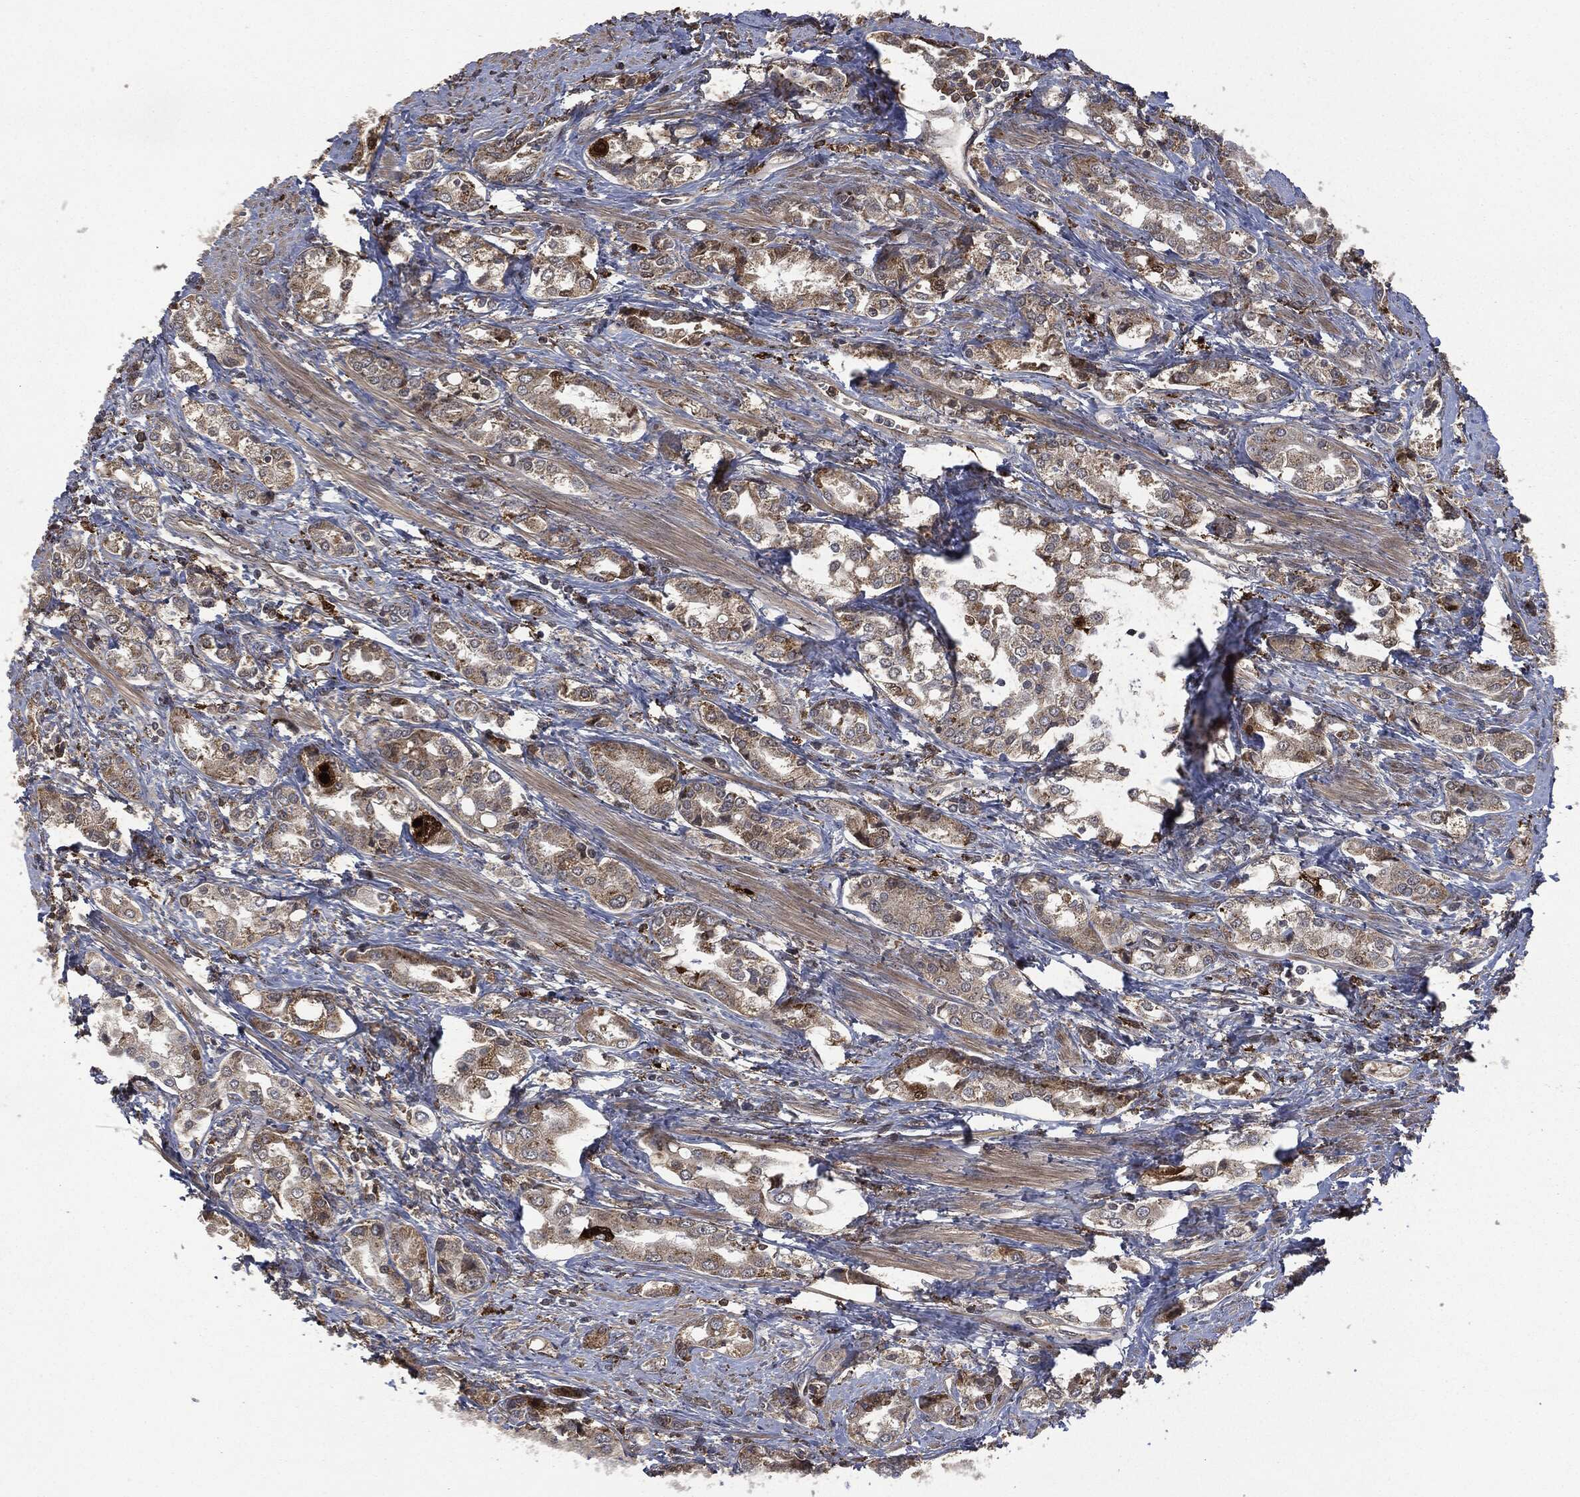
{"staining": {"intensity": "moderate", "quantity": "25%-75%", "location": "cytoplasmic/membranous"}, "tissue": "prostate cancer", "cell_type": "Tumor cells", "image_type": "cancer", "snomed": [{"axis": "morphology", "description": "Adenocarcinoma, NOS"}, {"axis": "topography", "description": "Prostate and seminal vesicle, NOS"}, {"axis": "topography", "description": "Prostate"}], "caption": "Protein staining exhibits moderate cytoplasmic/membranous expression in about 25%-75% of tumor cells in adenocarcinoma (prostate).", "gene": "CRABP2", "patient": {"sex": "male", "age": 62}}